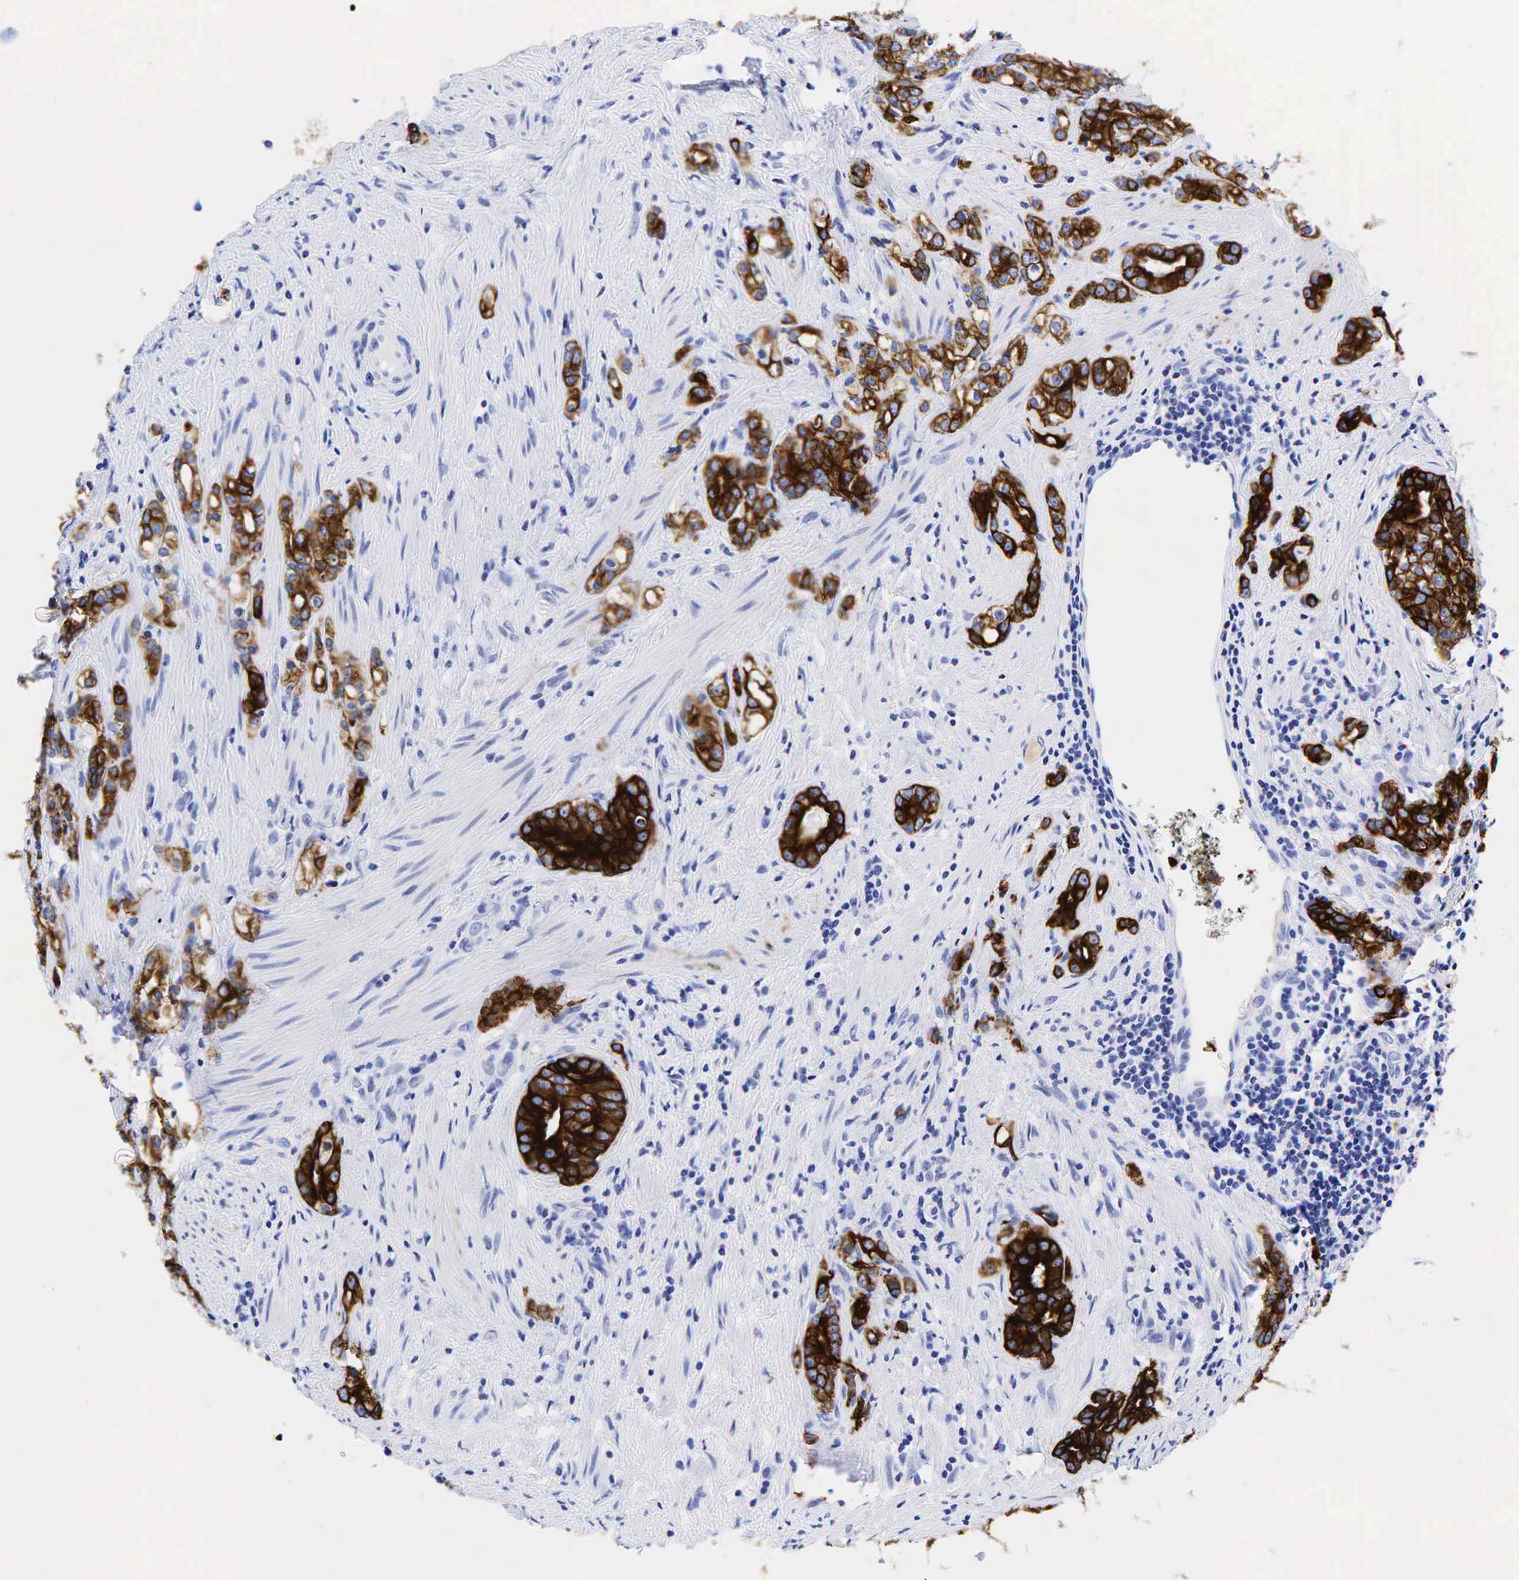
{"staining": {"intensity": "strong", "quantity": ">75%", "location": "cytoplasmic/membranous"}, "tissue": "prostate cancer", "cell_type": "Tumor cells", "image_type": "cancer", "snomed": [{"axis": "morphology", "description": "Adenocarcinoma, Medium grade"}, {"axis": "topography", "description": "Prostate"}], "caption": "An image of human prostate cancer stained for a protein exhibits strong cytoplasmic/membranous brown staining in tumor cells. Immunohistochemistry stains the protein in brown and the nuclei are stained blue.", "gene": "KRT18", "patient": {"sex": "male", "age": 59}}